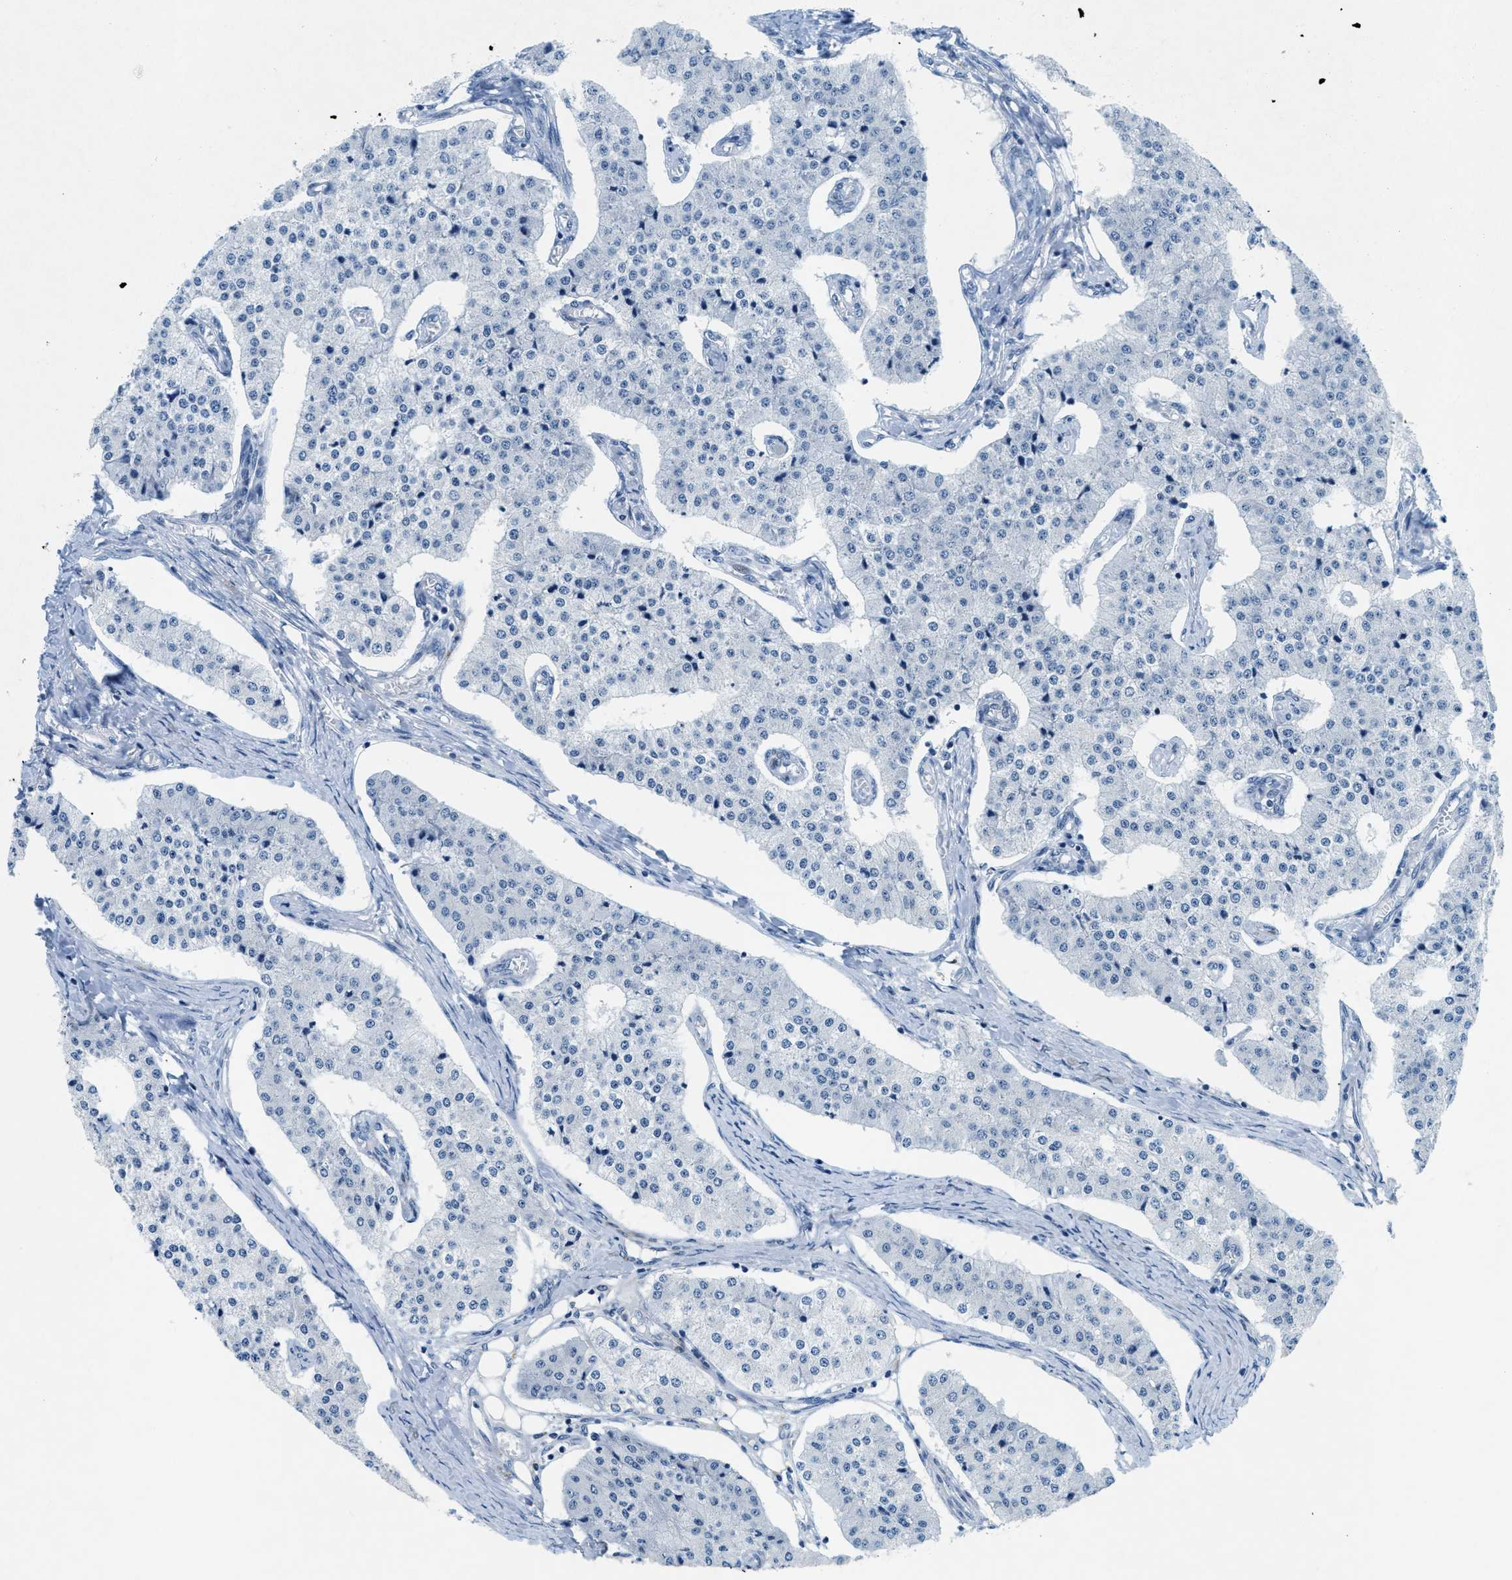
{"staining": {"intensity": "negative", "quantity": "none", "location": "none"}, "tissue": "carcinoid", "cell_type": "Tumor cells", "image_type": "cancer", "snomed": [{"axis": "morphology", "description": "Carcinoid, malignant, NOS"}, {"axis": "topography", "description": "Colon"}], "caption": "DAB immunohistochemical staining of human malignant carcinoid shows no significant staining in tumor cells. The staining was performed using DAB (3,3'-diaminobenzidine) to visualize the protein expression in brown, while the nuclei were stained in blue with hematoxylin (Magnification: 20x).", "gene": "UVRAG", "patient": {"sex": "female", "age": 52}}